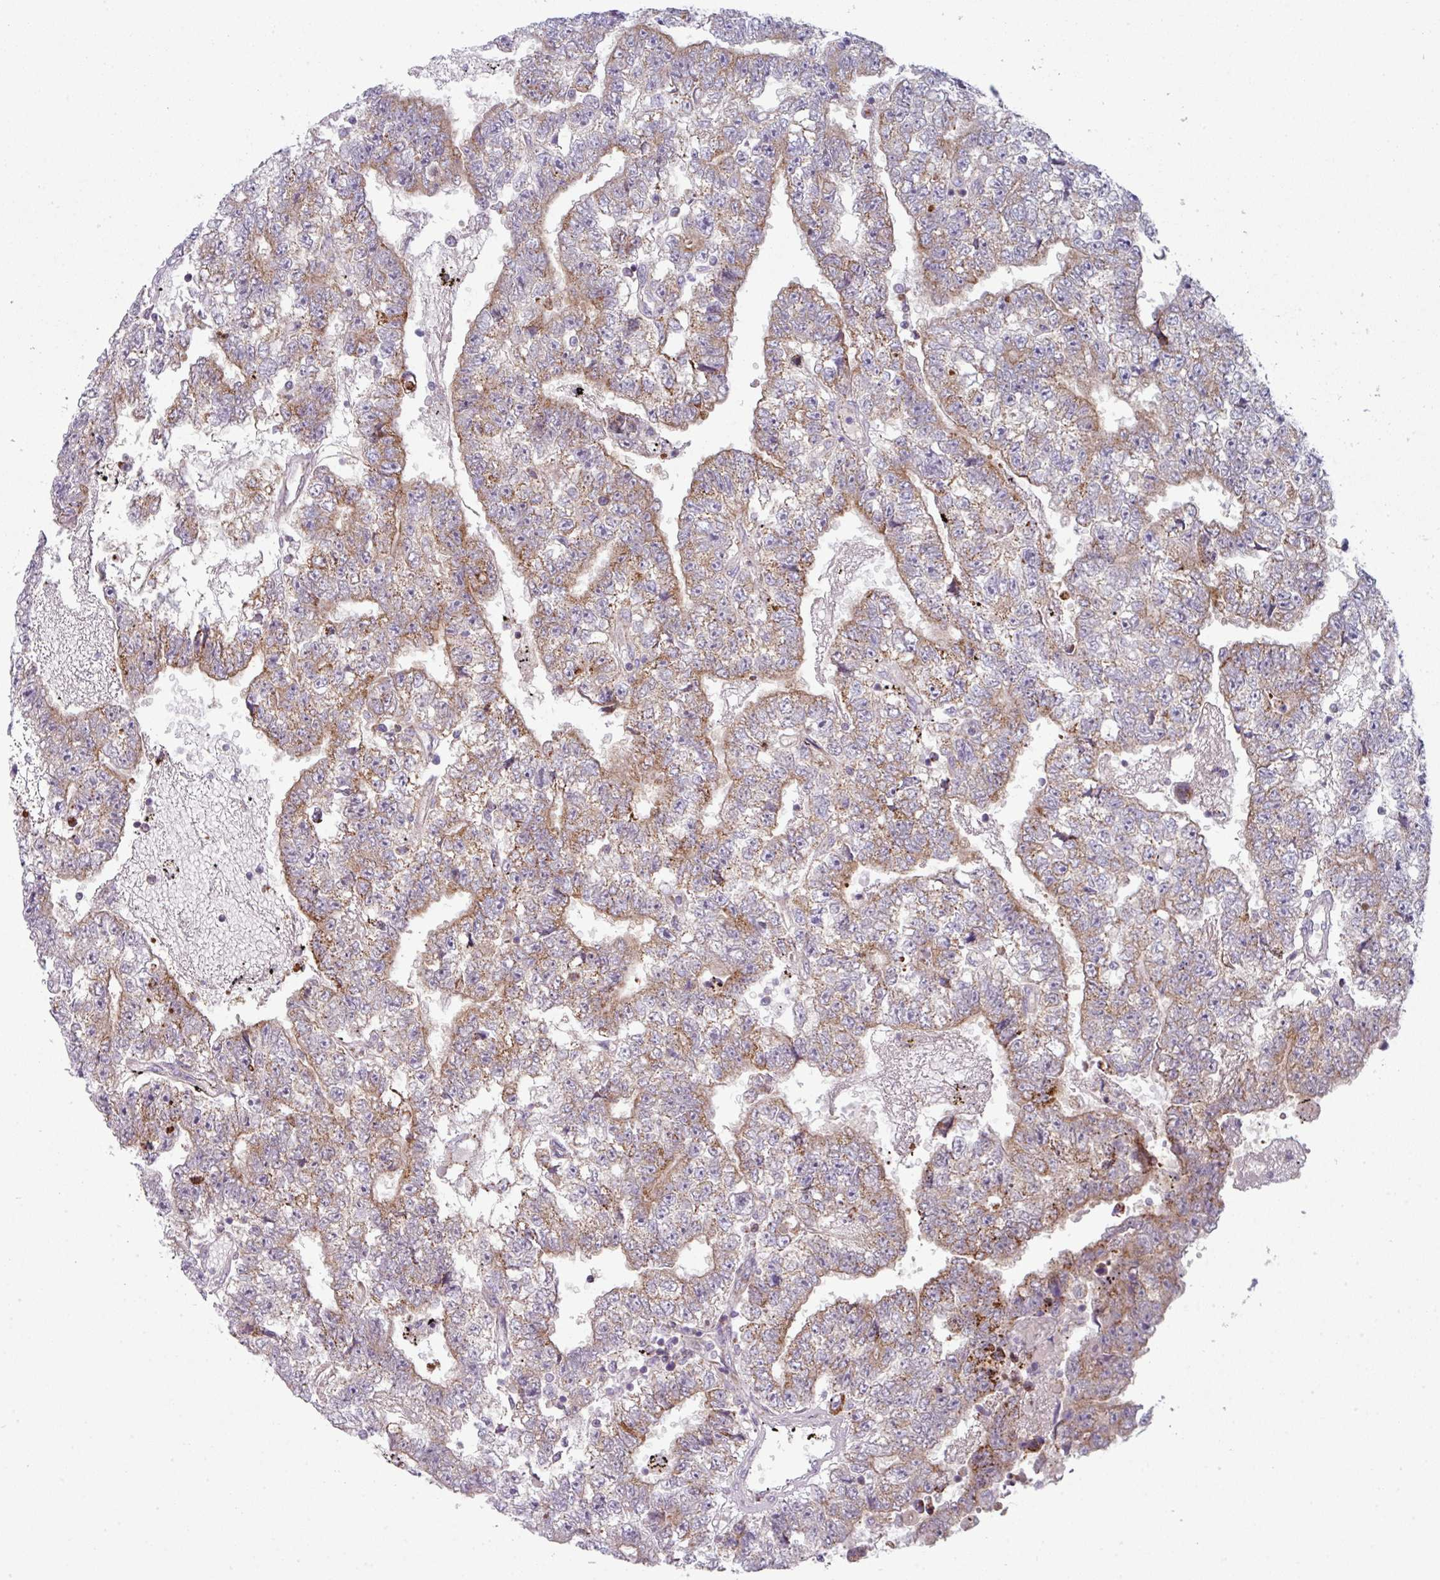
{"staining": {"intensity": "moderate", "quantity": ">75%", "location": "cytoplasmic/membranous"}, "tissue": "testis cancer", "cell_type": "Tumor cells", "image_type": "cancer", "snomed": [{"axis": "morphology", "description": "Carcinoma, Embryonal, NOS"}, {"axis": "topography", "description": "Testis"}], "caption": "High-power microscopy captured an IHC histopathology image of testis cancer (embryonal carcinoma), revealing moderate cytoplasmic/membranous expression in approximately >75% of tumor cells. (brown staining indicates protein expression, while blue staining denotes nuclei).", "gene": "ZNF615", "patient": {"sex": "male", "age": 25}}